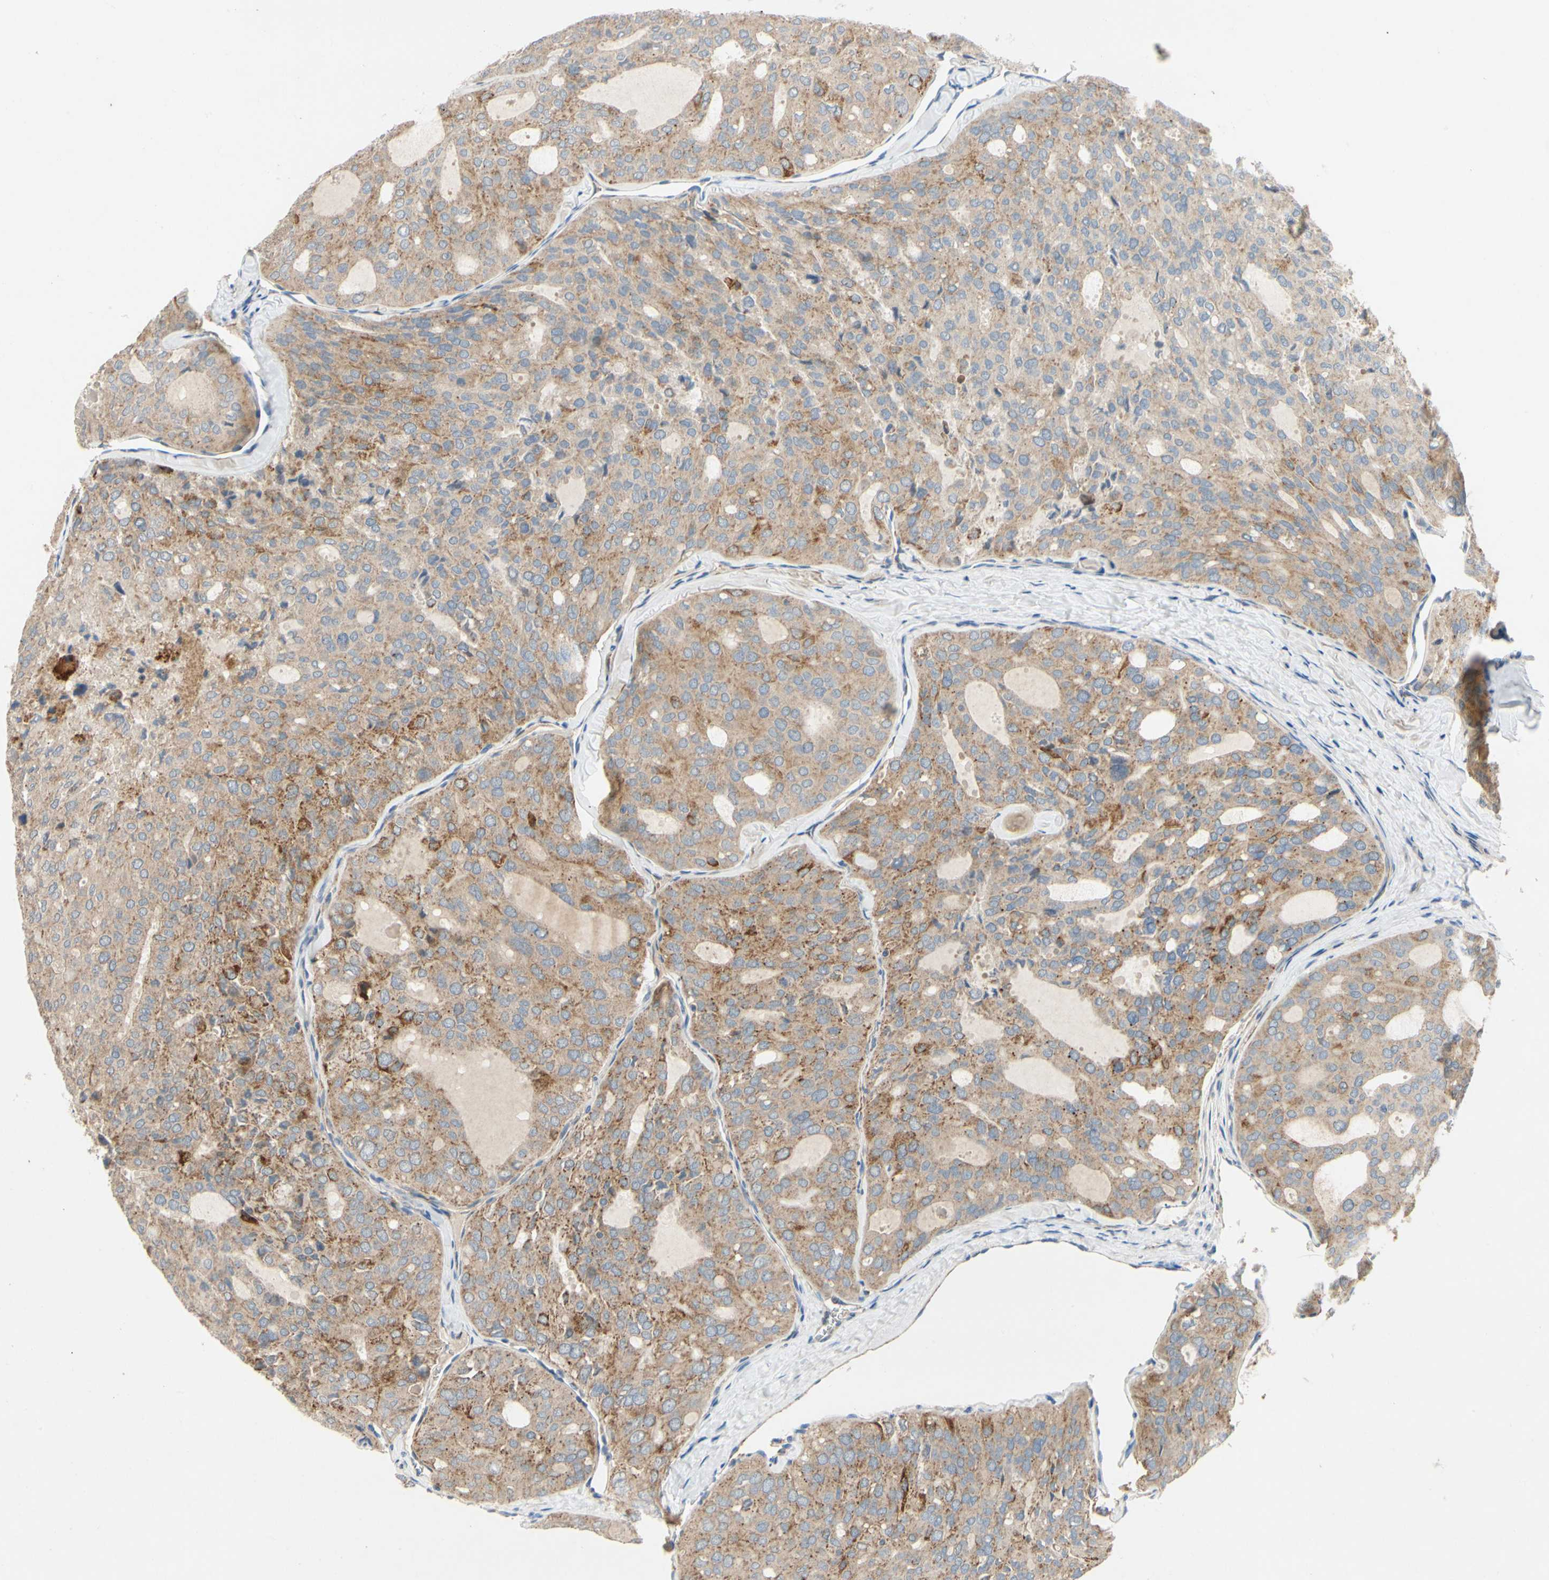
{"staining": {"intensity": "moderate", "quantity": ">75%", "location": "cytoplasmic/membranous"}, "tissue": "thyroid cancer", "cell_type": "Tumor cells", "image_type": "cancer", "snomed": [{"axis": "morphology", "description": "Follicular adenoma carcinoma, NOS"}, {"axis": "topography", "description": "Thyroid gland"}], "caption": "A brown stain labels moderate cytoplasmic/membranous staining of a protein in thyroid cancer (follicular adenoma carcinoma) tumor cells.", "gene": "KLHDC8B", "patient": {"sex": "male", "age": 75}}